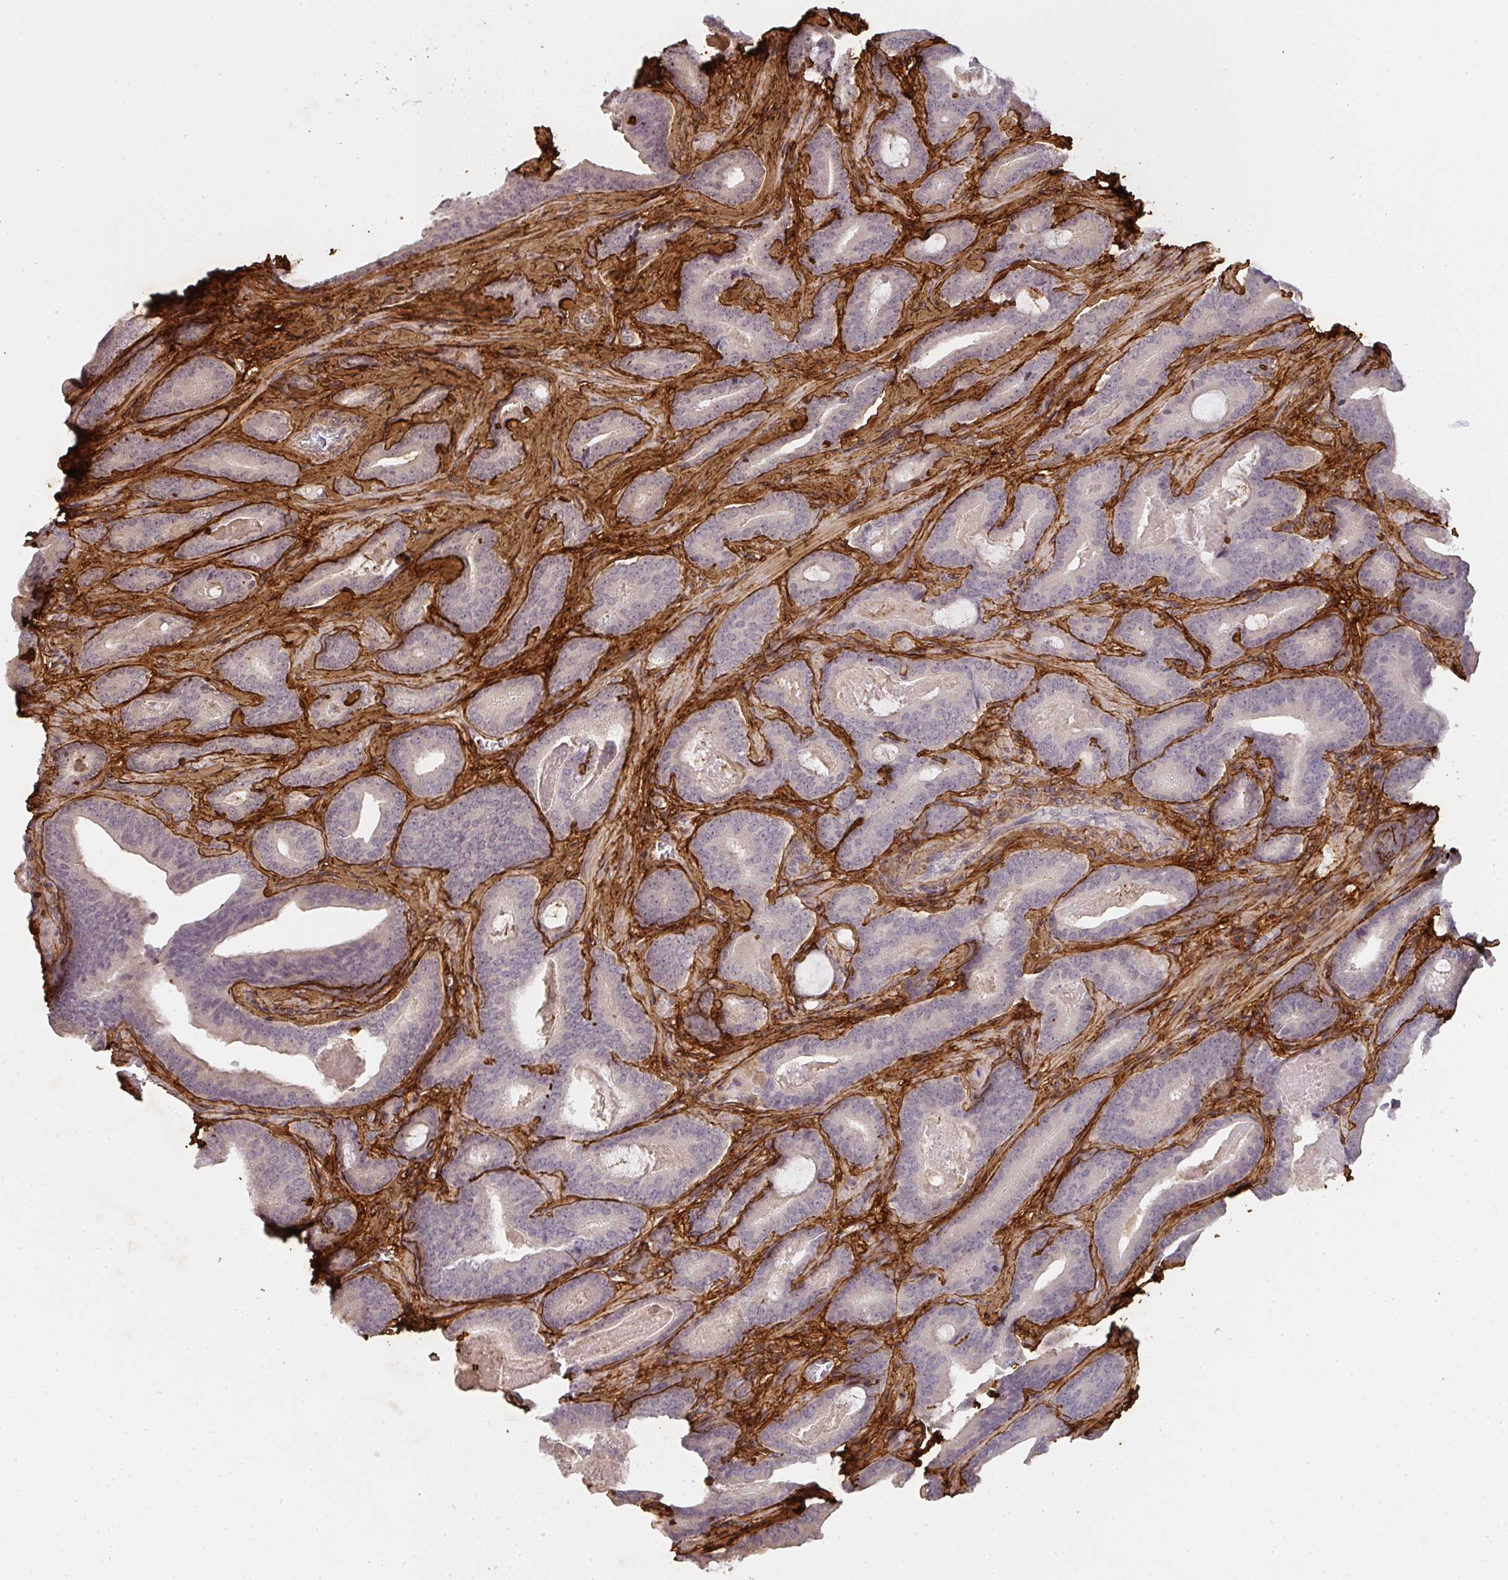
{"staining": {"intensity": "negative", "quantity": "none", "location": "none"}, "tissue": "prostate cancer", "cell_type": "Tumor cells", "image_type": "cancer", "snomed": [{"axis": "morphology", "description": "Adenocarcinoma, Low grade"}, {"axis": "topography", "description": "Prostate and seminal vesicle, NOS"}], "caption": "Tumor cells show no significant positivity in prostate cancer (low-grade adenocarcinoma). (Brightfield microscopy of DAB immunohistochemistry (IHC) at high magnification).", "gene": "COL3A1", "patient": {"sex": "male", "age": 61}}